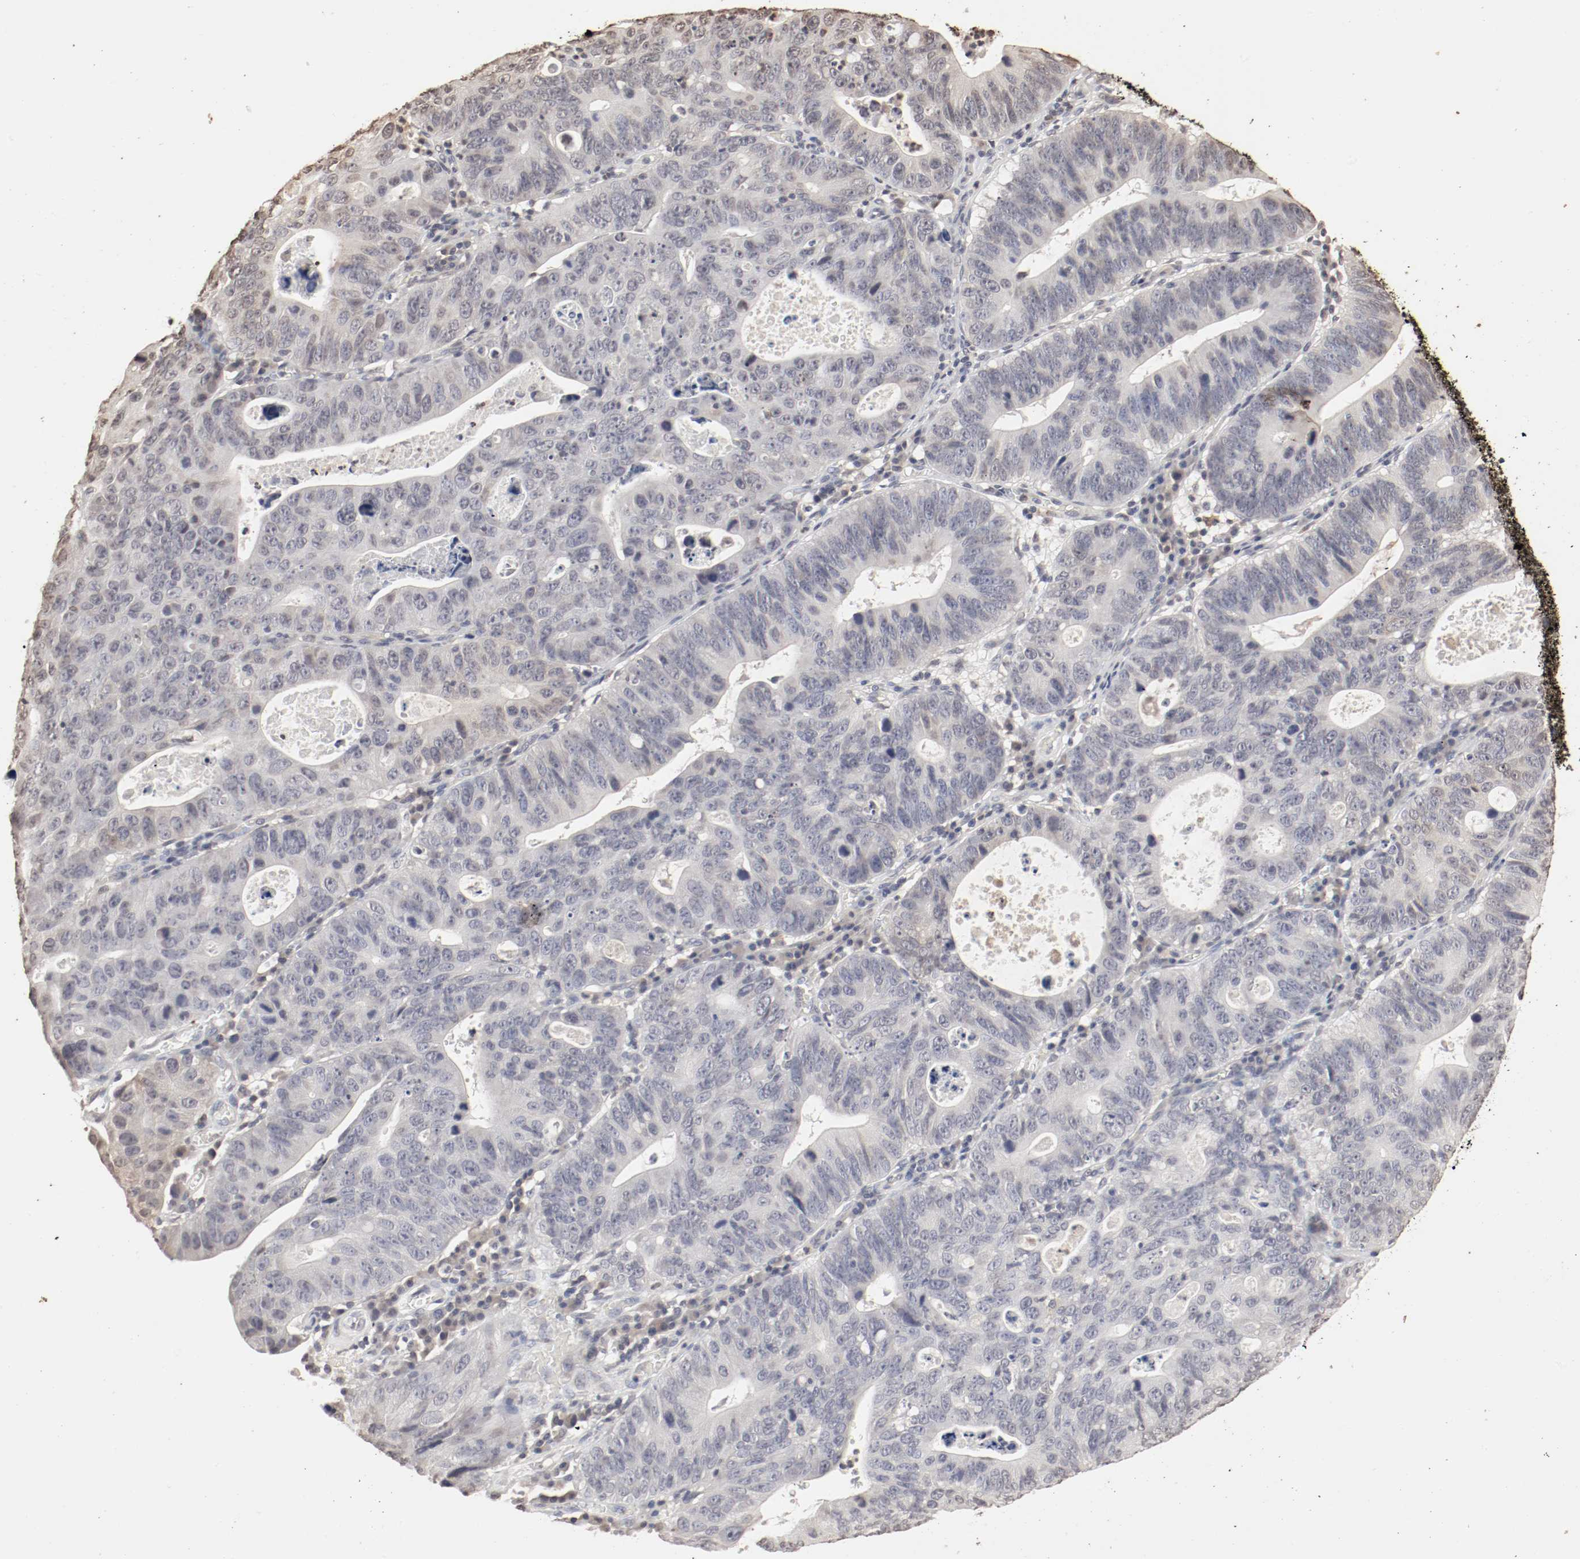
{"staining": {"intensity": "weak", "quantity": "<25%", "location": "cytoplasmic/membranous"}, "tissue": "stomach cancer", "cell_type": "Tumor cells", "image_type": "cancer", "snomed": [{"axis": "morphology", "description": "Adenocarcinoma, NOS"}, {"axis": "topography", "description": "Stomach"}], "caption": "The micrograph shows no significant staining in tumor cells of adenocarcinoma (stomach).", "gene": "WASL", "patient": {"sex": "male", "age": 59}}